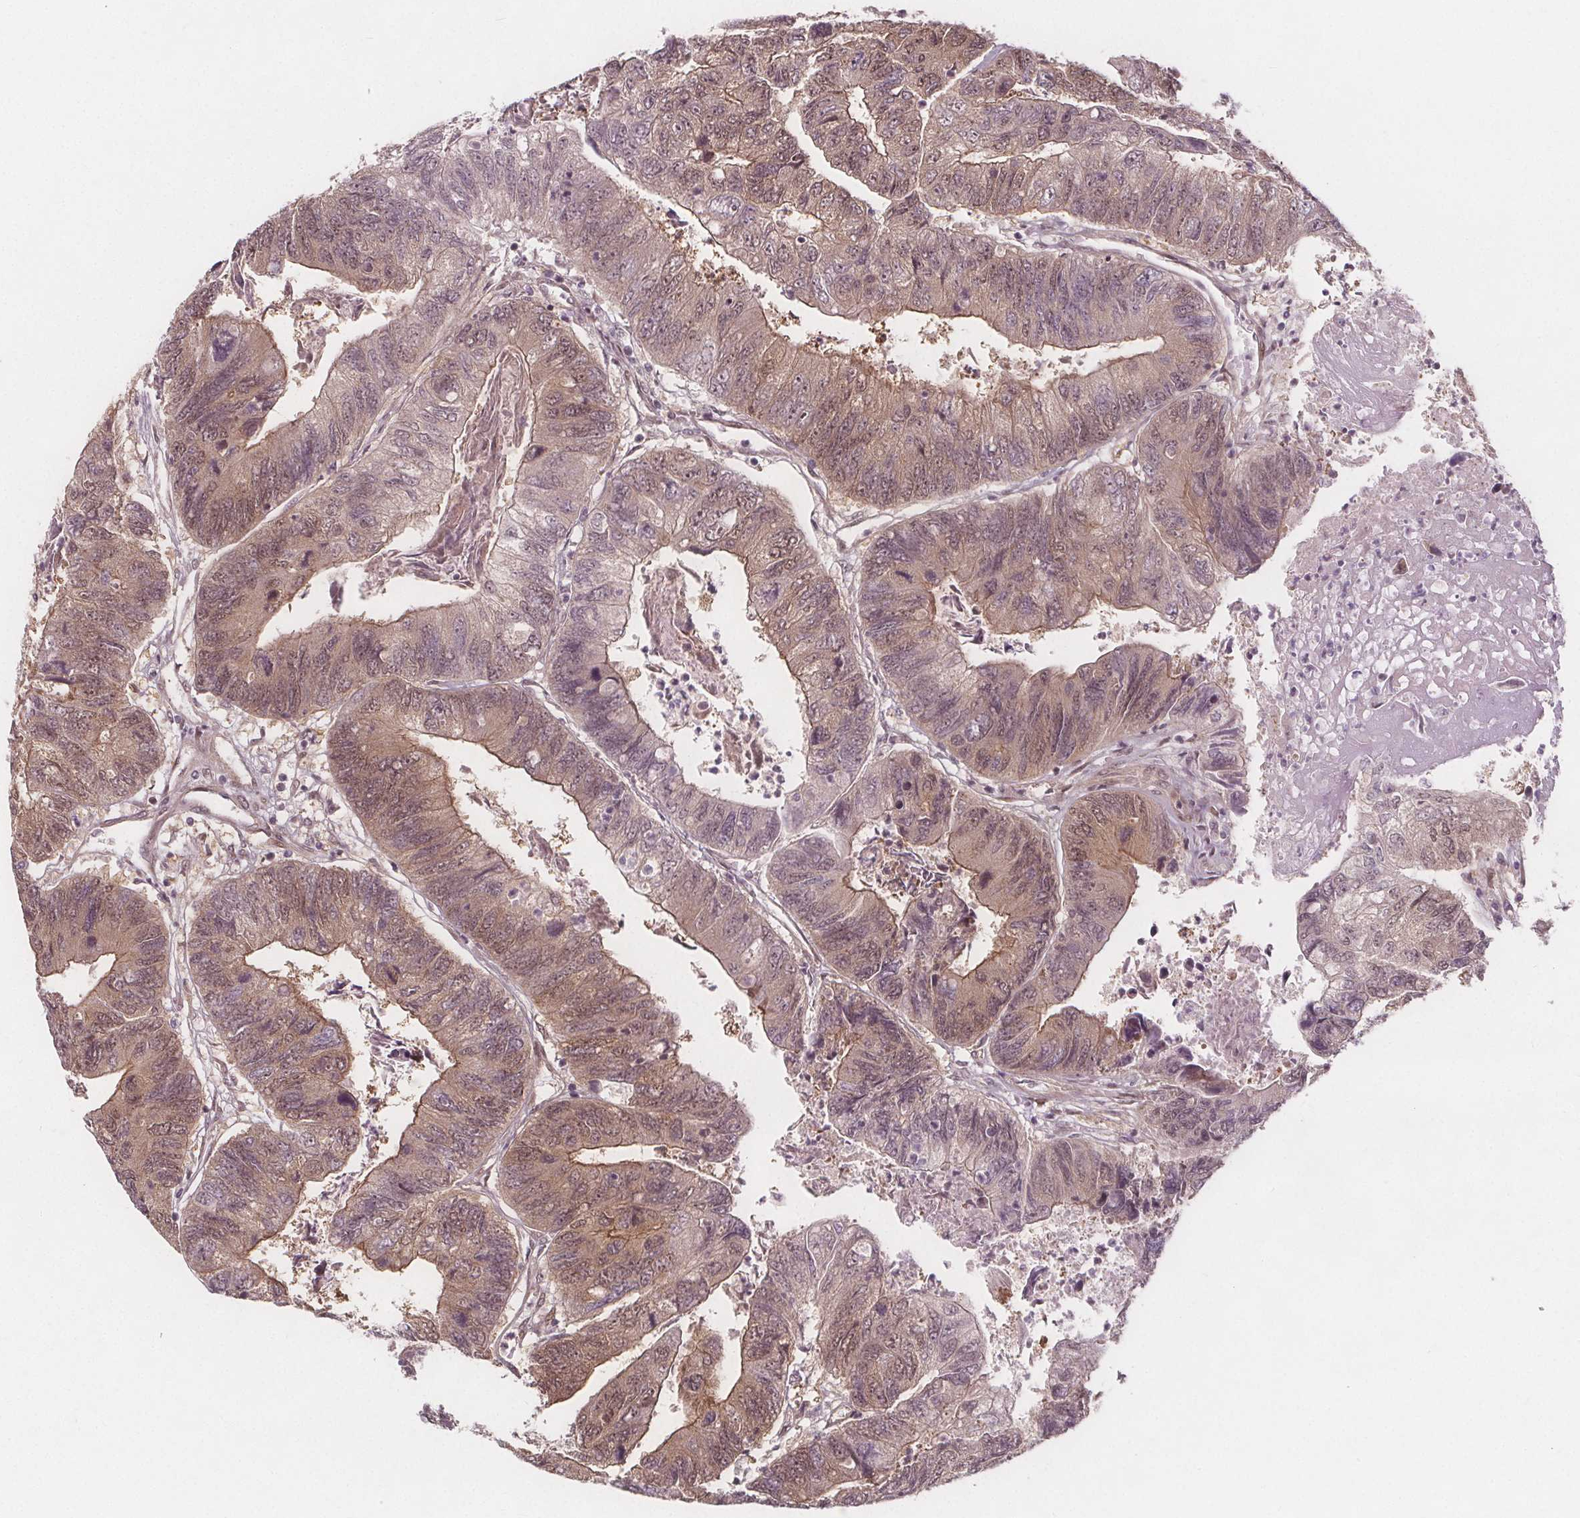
{"staining": {"intensity": "weak", "quantity": ">75%", "location": "cytoplasmic/membranous,nuclear"}, "tissue": "colorectal cancer", "cell_type": "Tumor cells", "image_type": "cancer", "snomed": [{"axis": "morphology", "description": "Adenocarcinoma, NOS"}, {"axis": "topography", "description": "Colon"}], "caption": "This photomicrograph displays immunohistochemistry (IHC) staining of colorectal cancer (adenocarcinoma), with low weak cytoplasmic/membranous and nuclear positivity in approximately >75% of tumor cells.", "gene": "AKT1S1", "patient": {"sex": "female", "age": 67}}